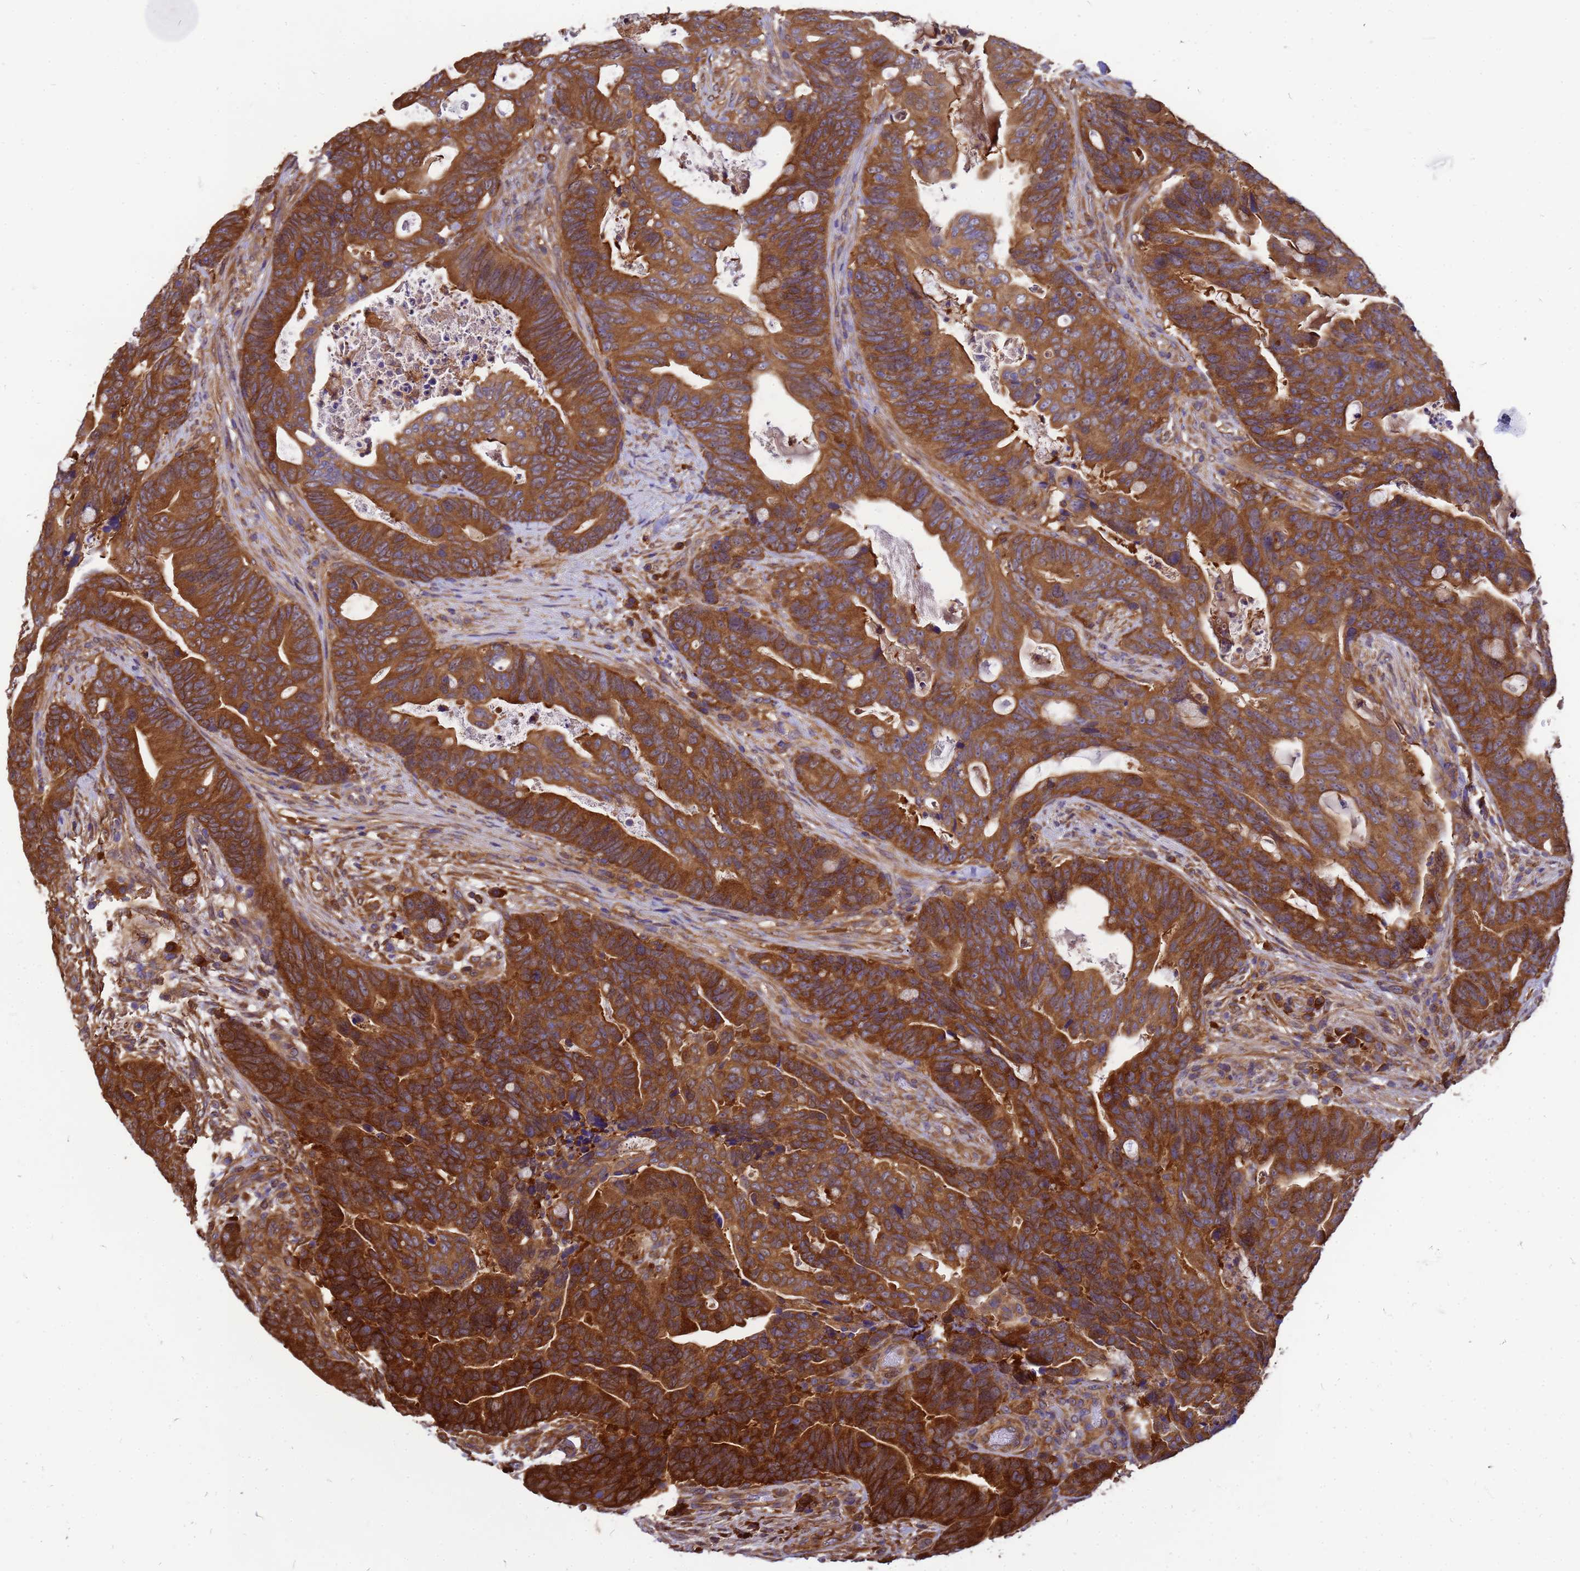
{"staining": {"intensity": "strong", "quantity": ">75%", "location": "cytoplasmic/membranous"}, "tissue": "colorectal cancer", "cell_type": "Tumor cells", "image_type": "cancer", "snomed": [{"axis": "morphology", "description": "Adenocarcinoma, NOS"}, {"axis": "topography", "description": "Colon"}], "caption": "Immunohistochemical staining of colorectal adenocarcinoma reveals high levels of strong cytoplasmic/membranous protein staining in approximately >75% of tumor cells.", "gene": "GID4", "patient": {"sex": "female", "age": 82}}